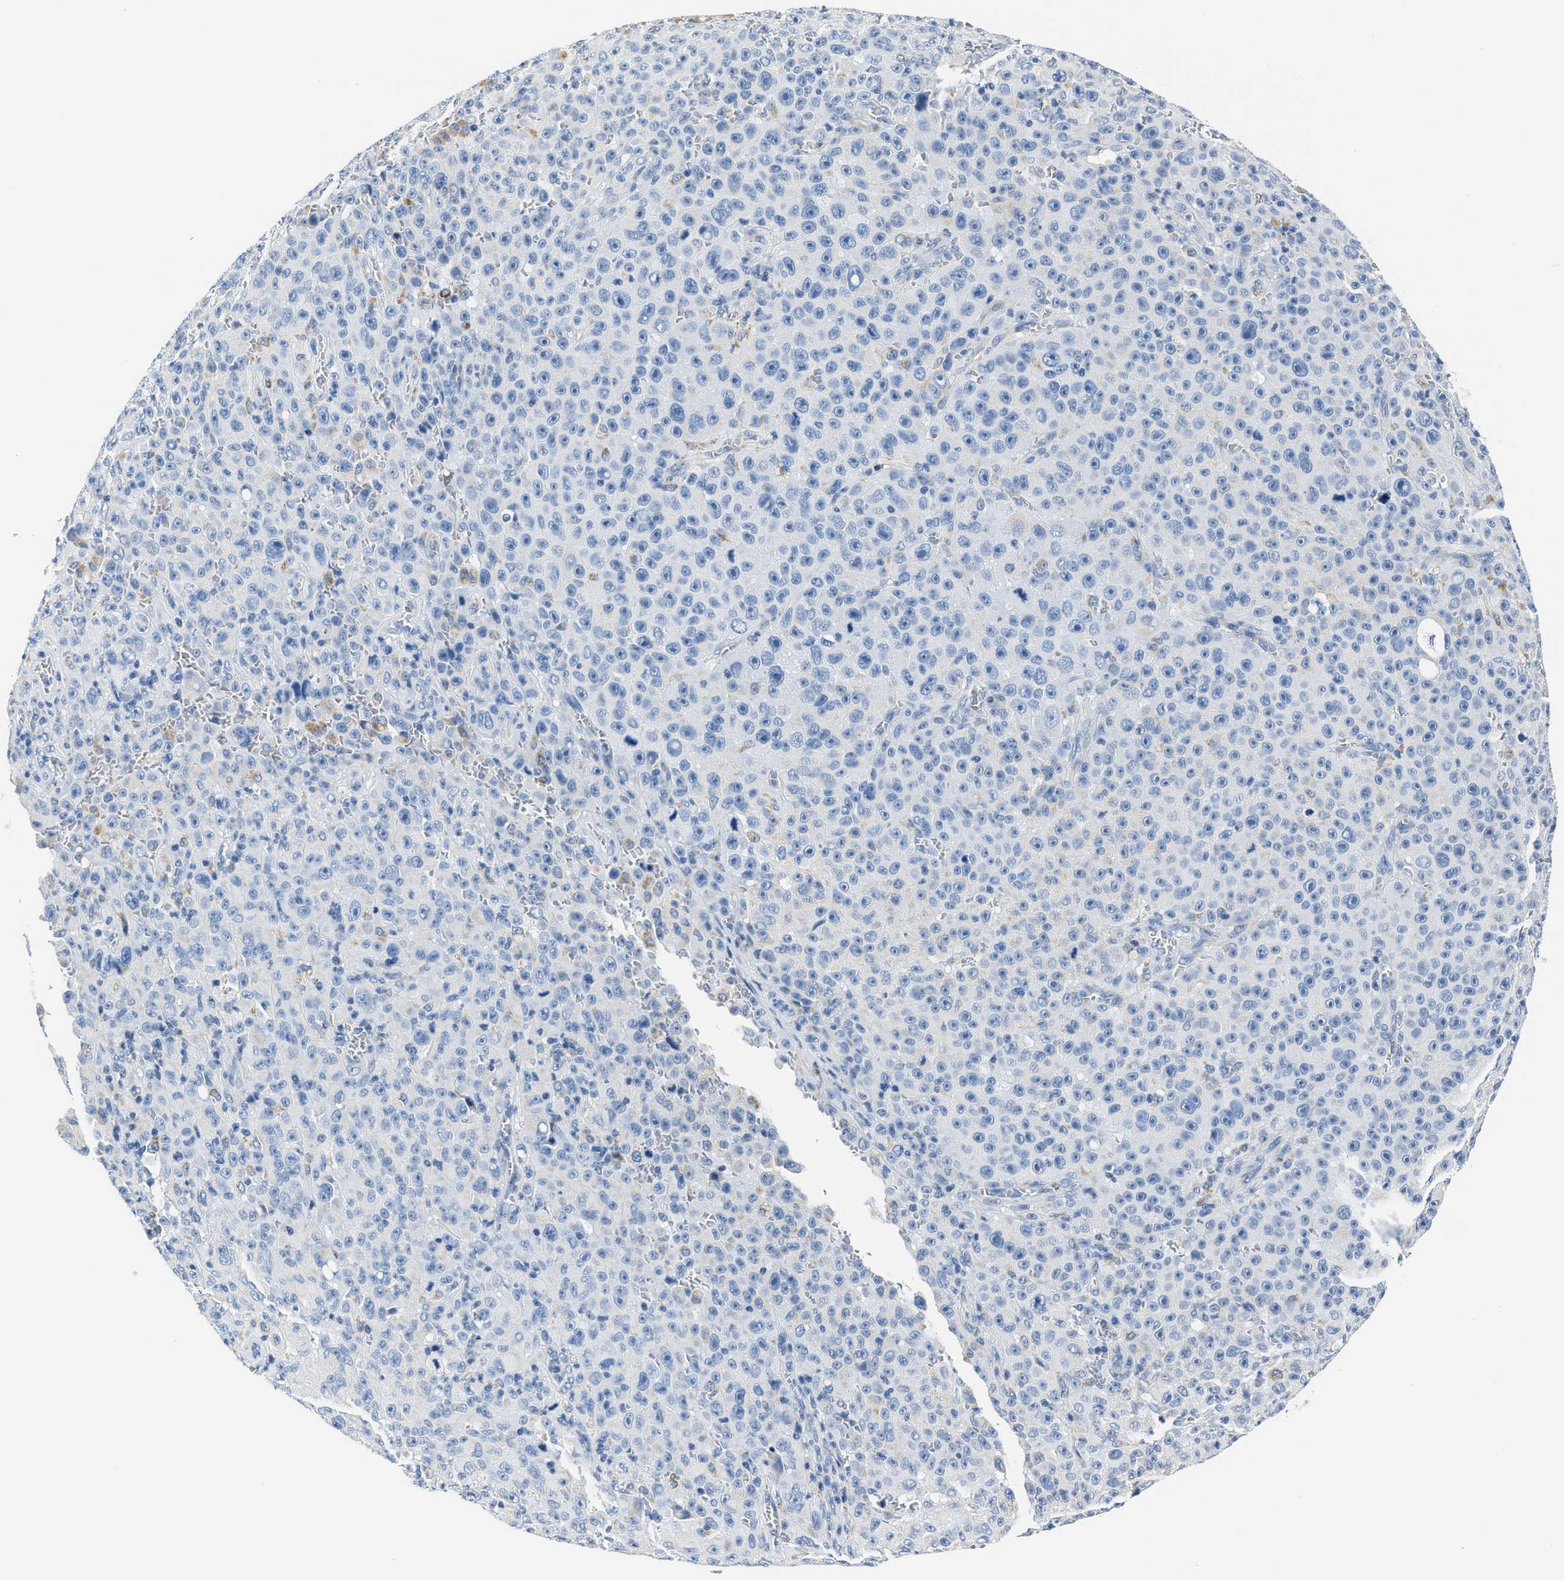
{"staining": {"intensity": "negative", "quantity": "none", "location": "none"}, "tissue": "melanoma", "cell_type": "Tumor cells", "image_type": "cancer", "snomed": [{"axis": "morphology", "description": "Malignant melanoma, NOS"}, {"axis": "topography", "description": "Skin"}], "caption": "Immunohistochemistry photomicrograph of melanoma stained for a protein (brown), which demonstrates no positivity in tumor cells.", "gene": "AMACR", "patient": {"sex": "female", "age": 82}}